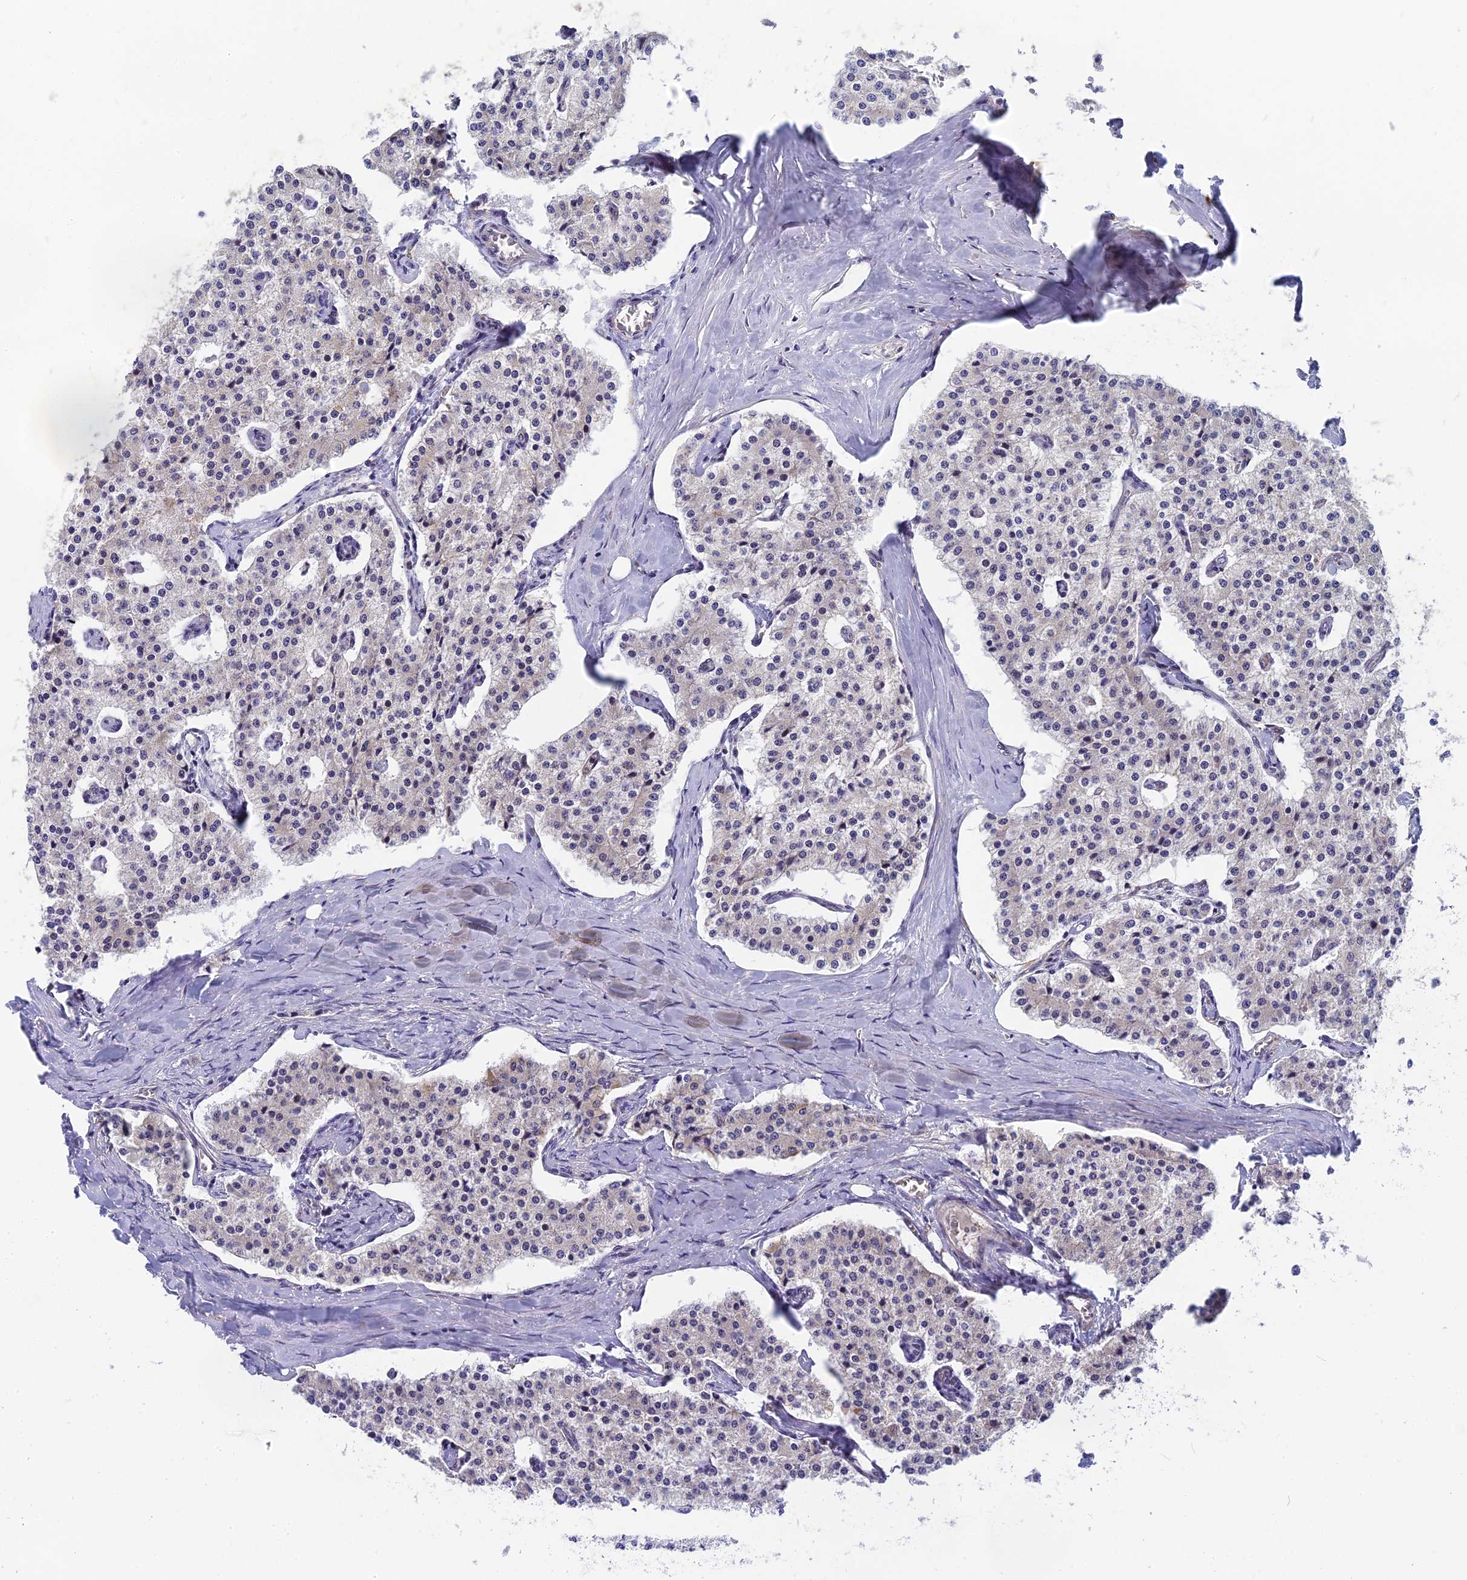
{"staining": {"intensity": "negative", "quantity": "none", "location": "none"}, "tissue": "carcinoid", "cell_type": "Tumor cells", "image_type": "cancer", "snomed": [{"axis": "morphology", "description": "Carcinoid, malignant, NOS"}, {"axis": "topography", "description": "Colon"}], "caption": "Immunohistochemical staining of human carcinoid demonstrates no significant positivity in tumor cells.", "gene": "CMC1", "patient": {"sex": "female", "age": 52}}